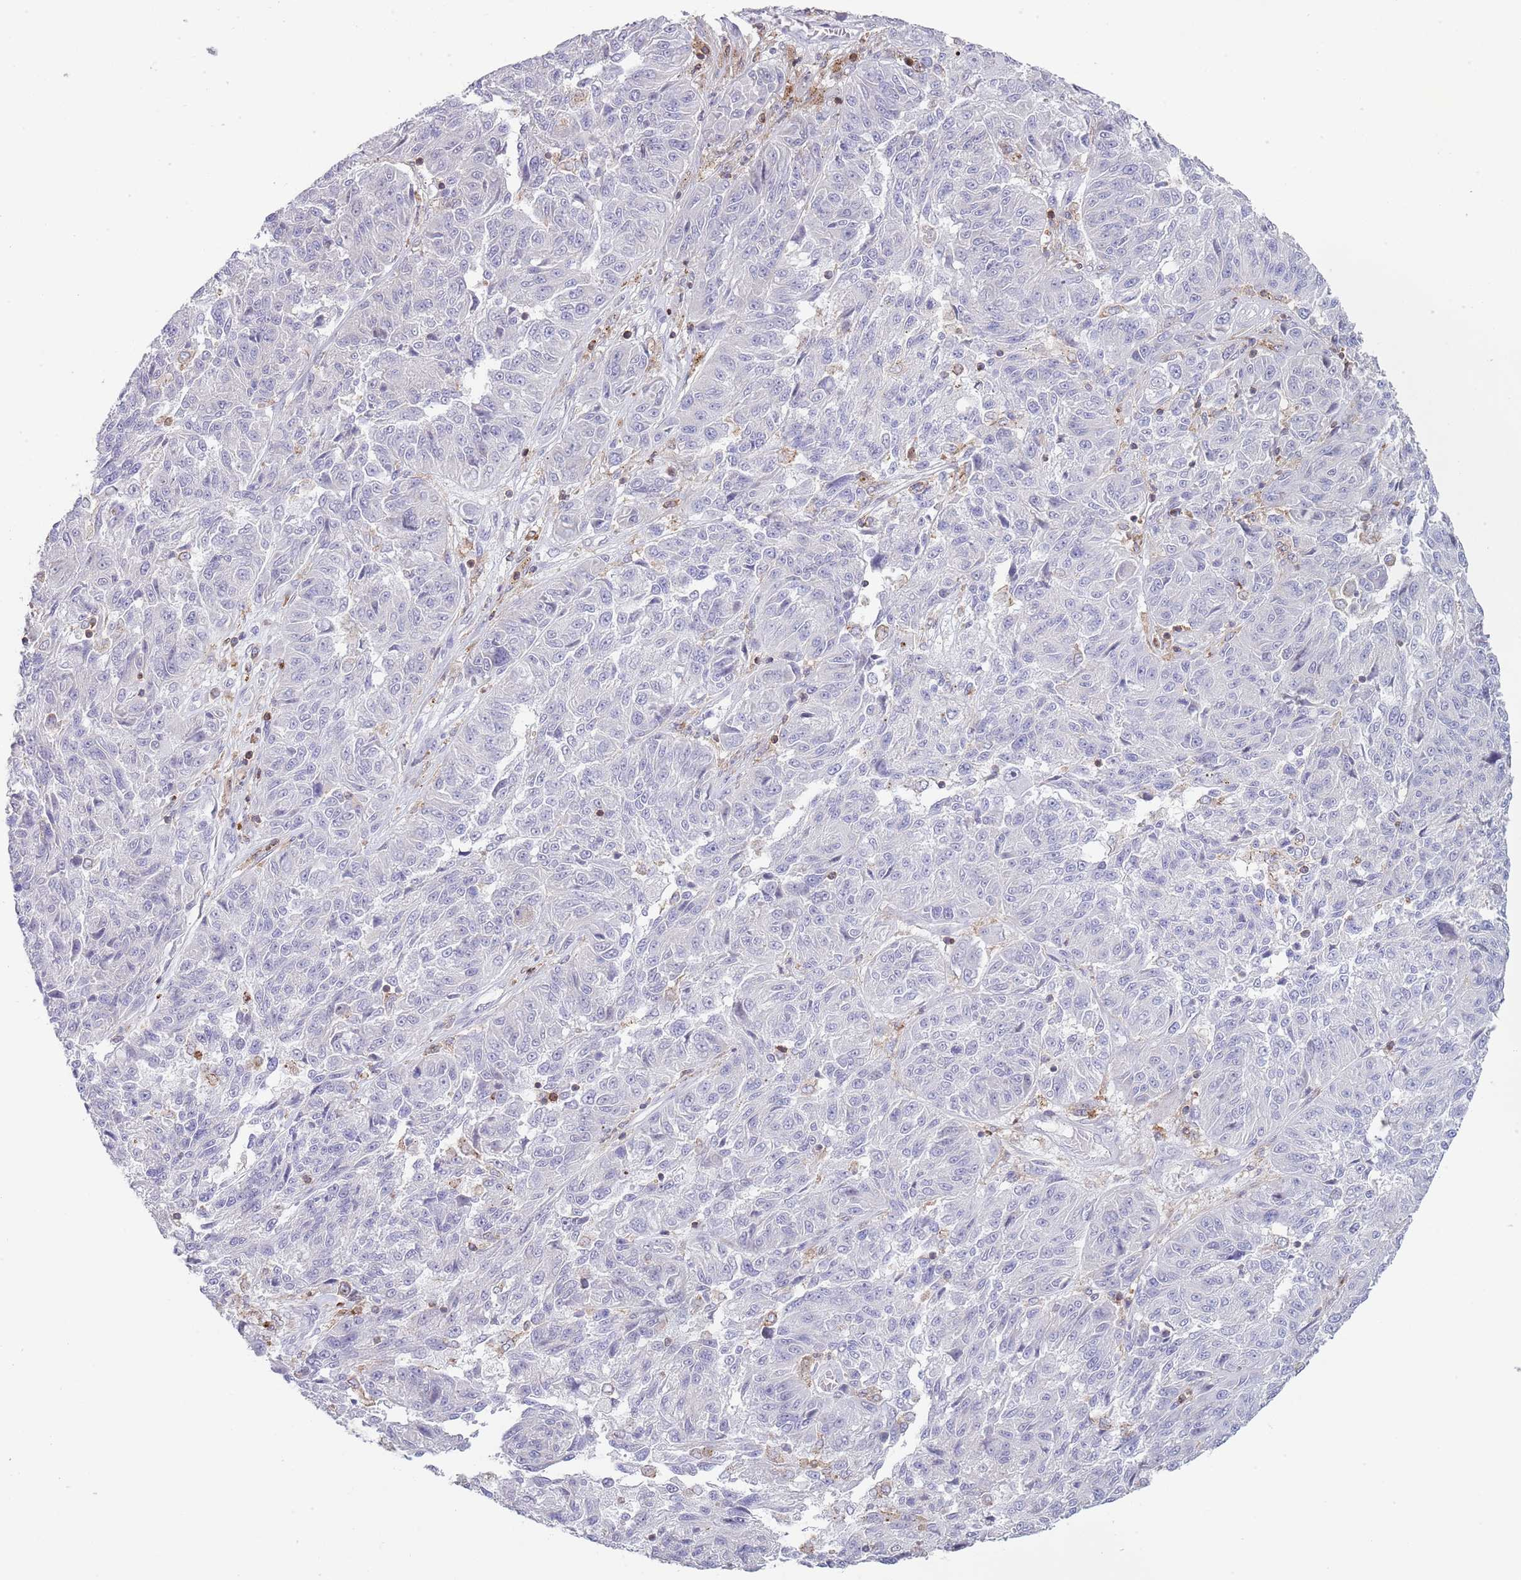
{"staining": {"intensity": "negative", "quantity": "none", "location": "none"}, "tissue": "melanoma", "cell_type": "Tumor cells", "image_type": "cancer", "snomed": [{"axis": "morphology", "description": "Malignant melanoma, NOS"}, {"axis": "topography", "description": "Skin"}], "caption": "Immunohistochemistry photomicrograph of melanoma stained for a protein (brown), which demonstrates no expression in tumor cells.", "gene": "LPXN", "patient": {"sex": "male", "age": 53}}